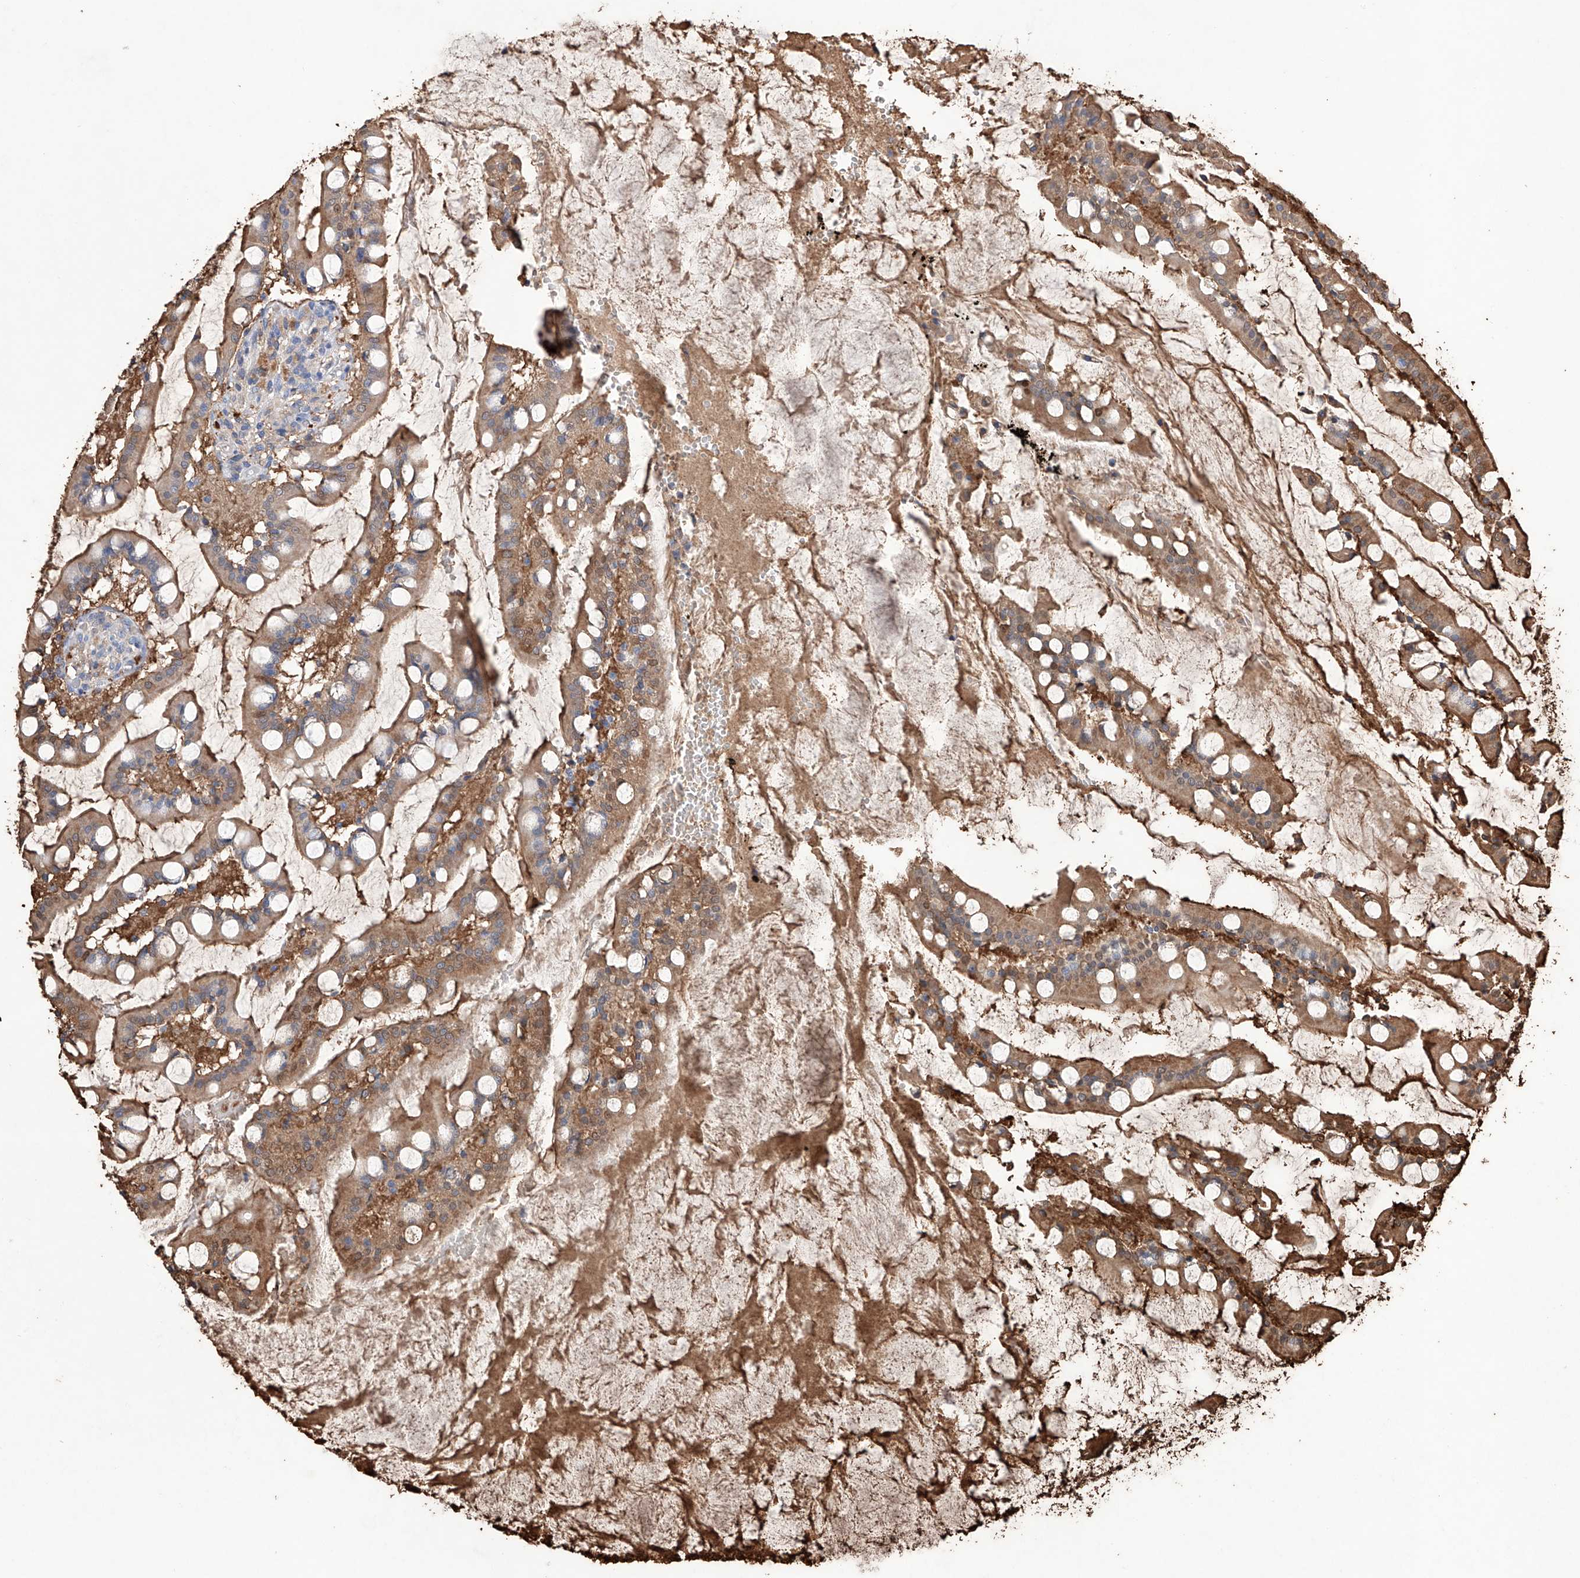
{"staining": {"intensity": "moderate", "quantity": ">75%", "location": "cytoplasmic/membranous"}, "tissue": "small intestine", "cell_type": "Glandular cells", "image_type": "normal", "snomed": [{"axis": "morphology", "description": "Normal tissue, NOS"}, {"axis": "topography", "description": "Small intestine"}], "caption": "Normal small intestine demonstrates moderate cytoplasmic/membranous expression in approximately >75% of glandular cells, visualized by immunohistochemistry.", "gene": "AFG1L", "patient": {"sex": "male", "age": 52}}